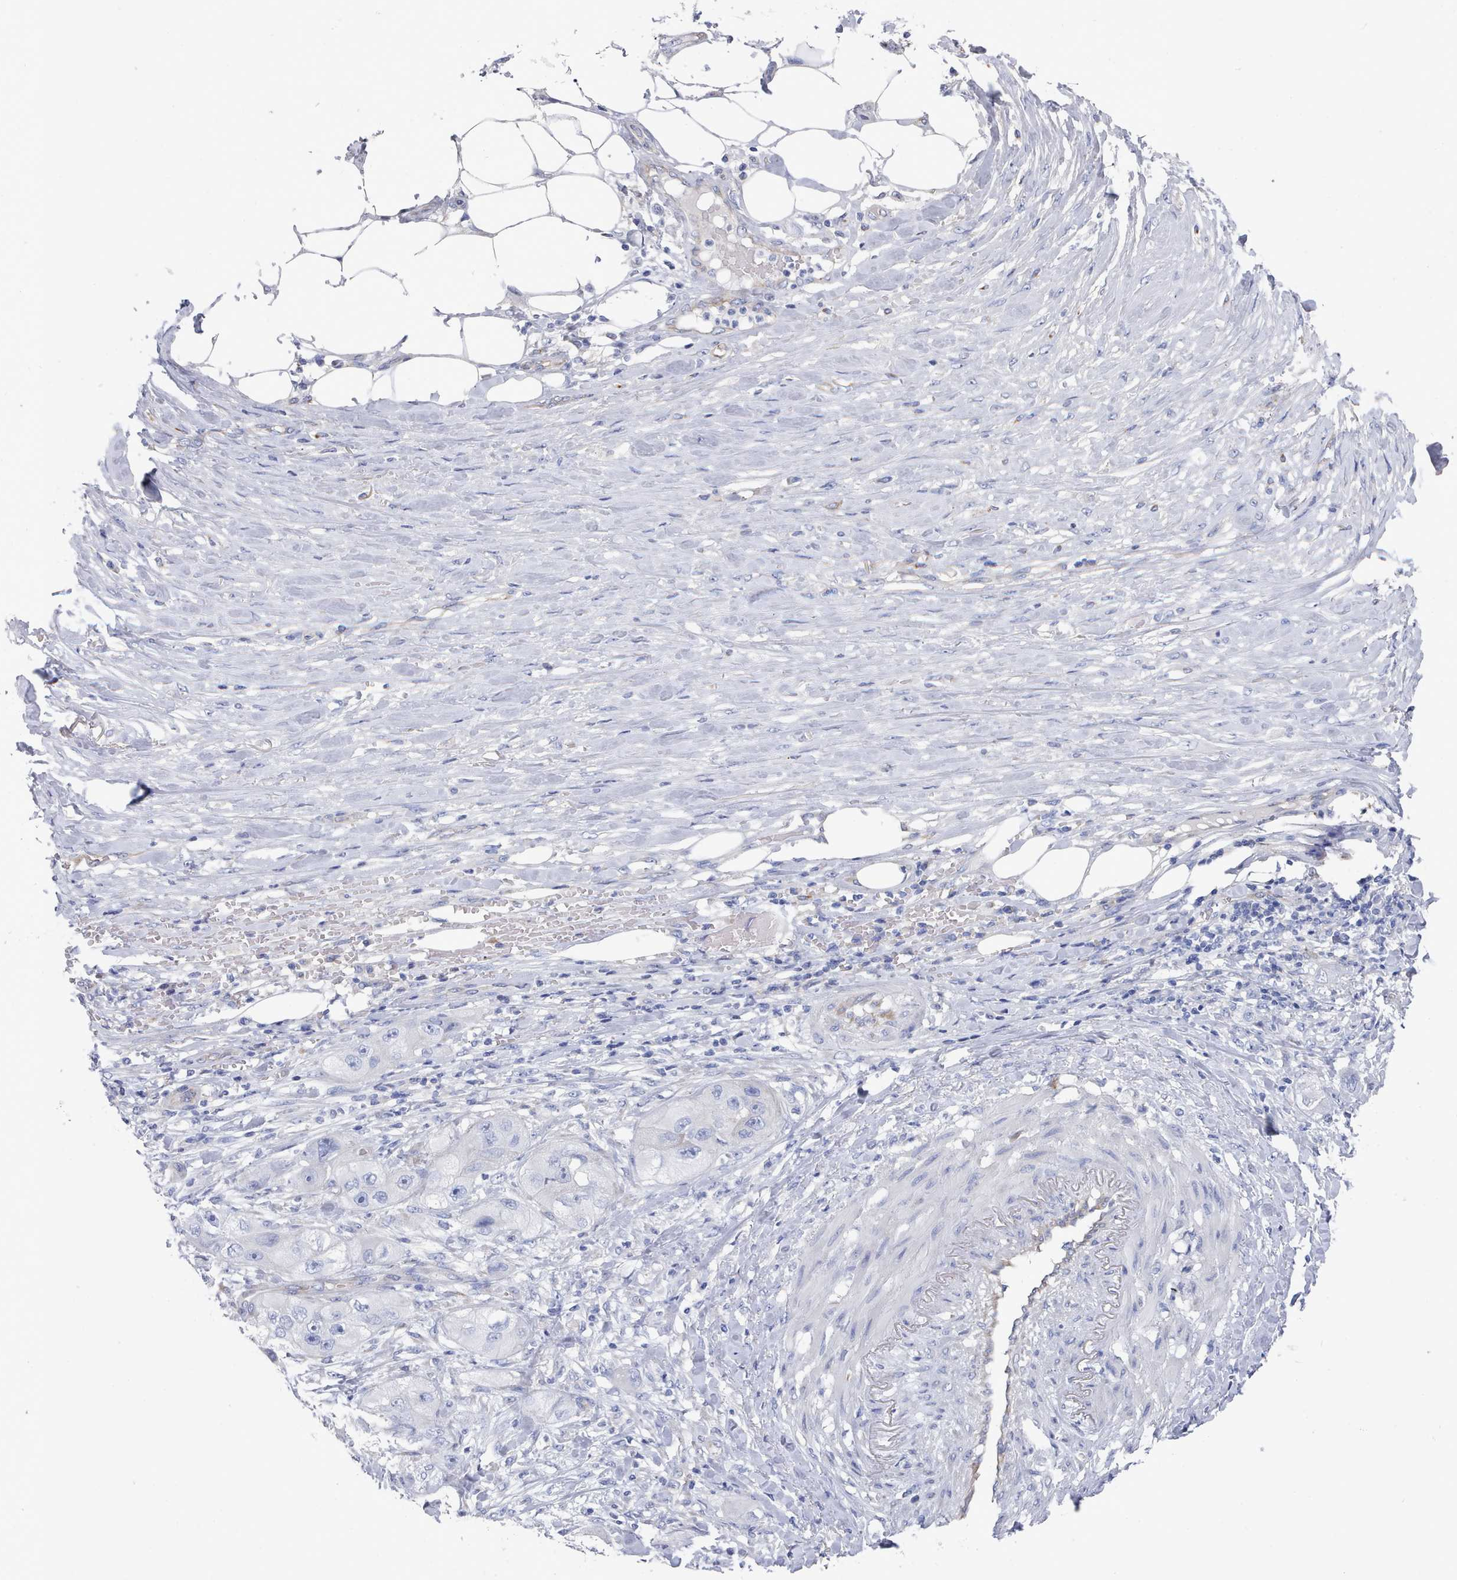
{"staining": {"intensity": "negative", "quantity": "none", "location": "none"}, "tissue": "skin cancer", "cell_type": "Tumor cells", "image_type": "cancer", "snomed": [{"axis": "morphology", "description": "Squamous cell carcinoma, NOS"}, {"axis": "topography", "description": "Skin"}, {"axis": "topography", "description": "Subcutis"}], "caption": "This is a histopathology image of immunohistochemistry (IHC) staining of skin squamous cell carcinoma, which shows no positivity in tumor cells.", "gene": "PDE4C", "patient": {"sex": "male", "age": 73}}